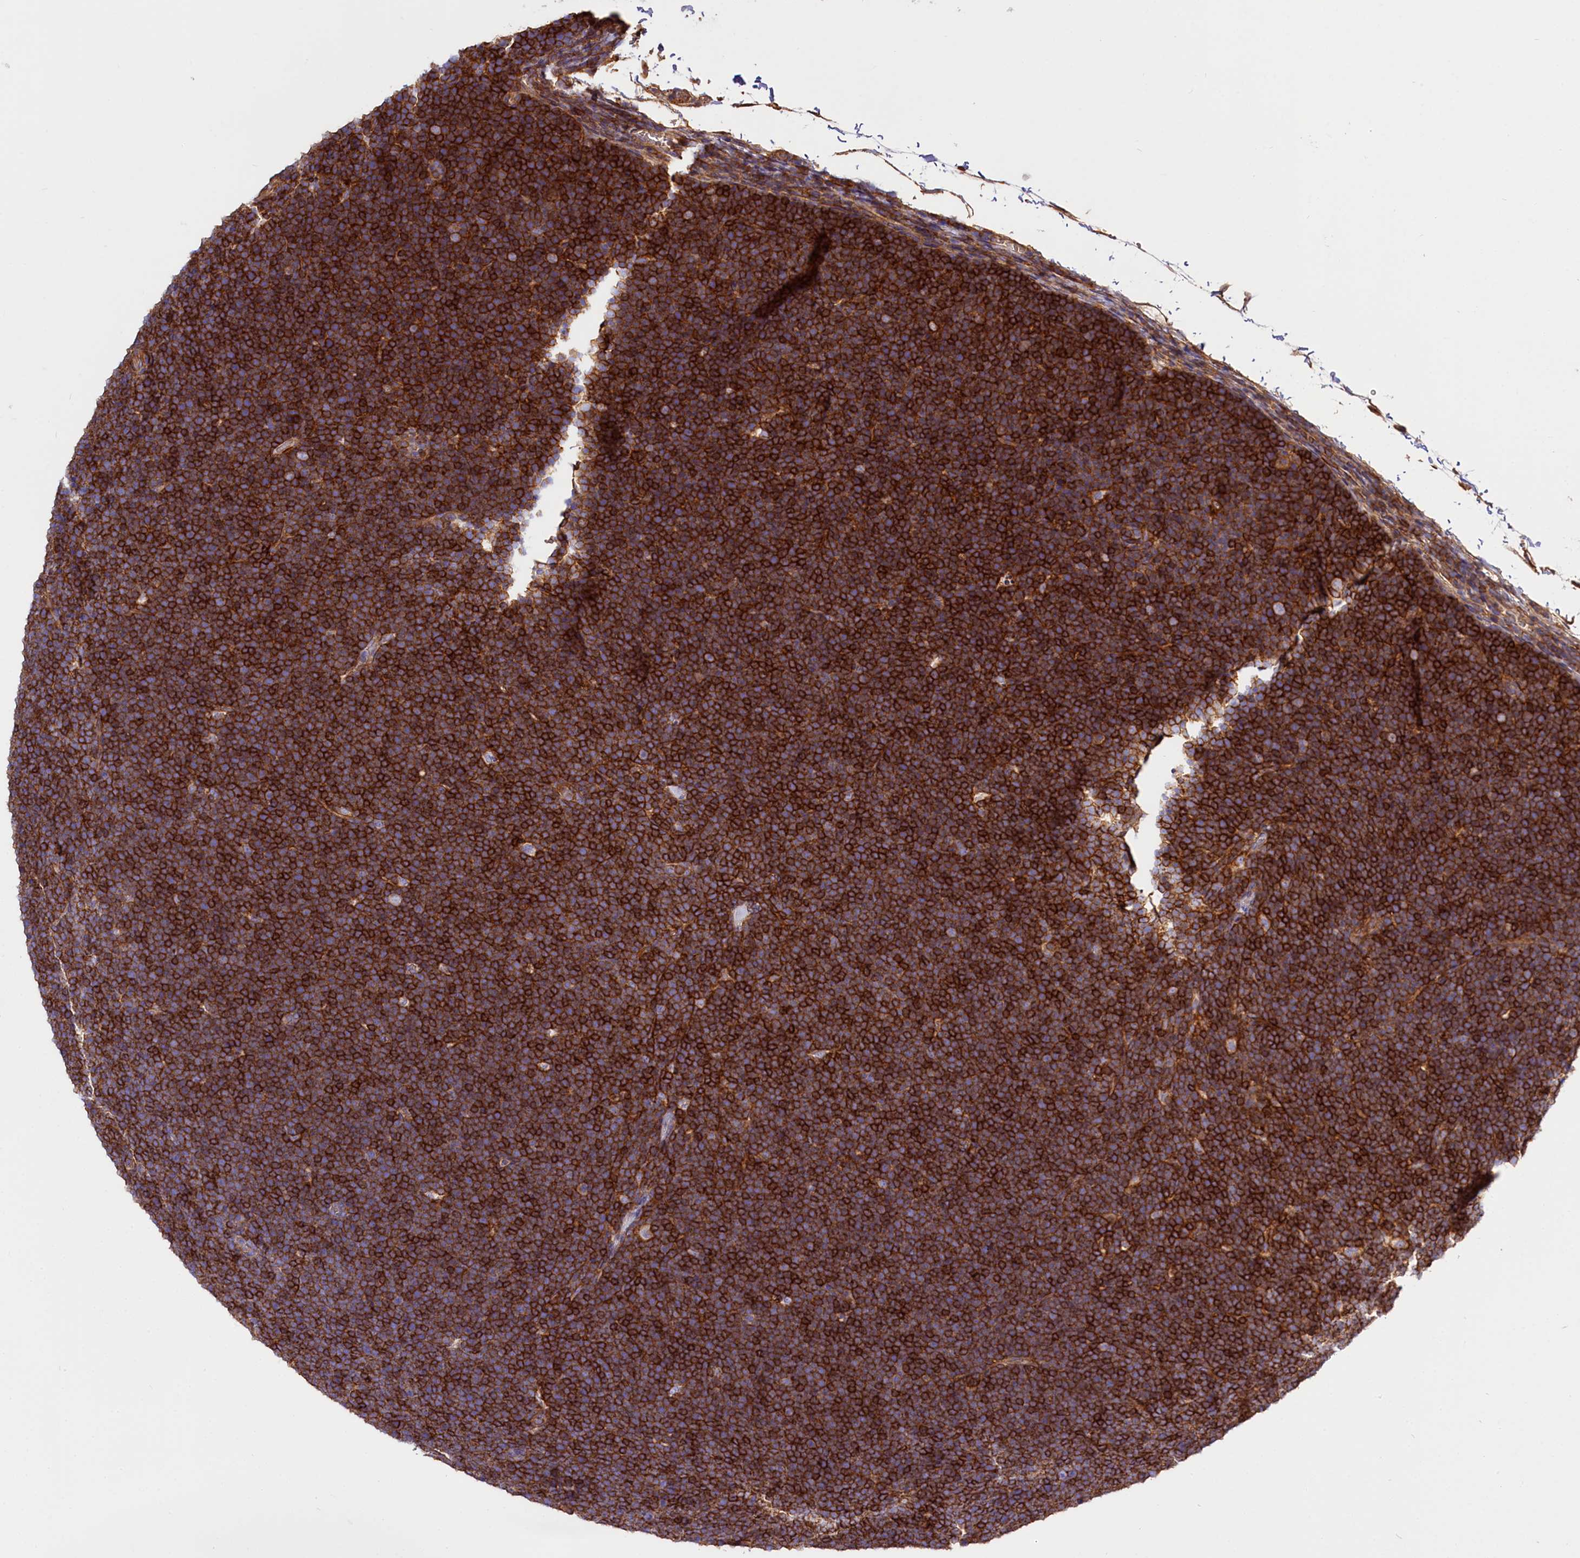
{"staining": {"intensity": "strong", "quantity": ">75%", "location": "cytoplasmic/membranous"}, "tissue": "lymphoma", "cell_type": "Tumor cells", "image_type": "cancer", "snomed": [{"axis": "morphology", "description": "Malignant lymphoma, non-Hodgkin's type, High grade"}, {"axis": "topography", "description": "Lymph node"}], "caption": "Malignant lymphoma, non-Hodgkin's type (high-grade) stained with DAB immunohistochemistry (IHC) displays high levels of strong cytoplasmic/membranous staining in approximately >75% of tumor cells.", "gene": "ANO6", "patient": {"sex": "male", "age": 13}}